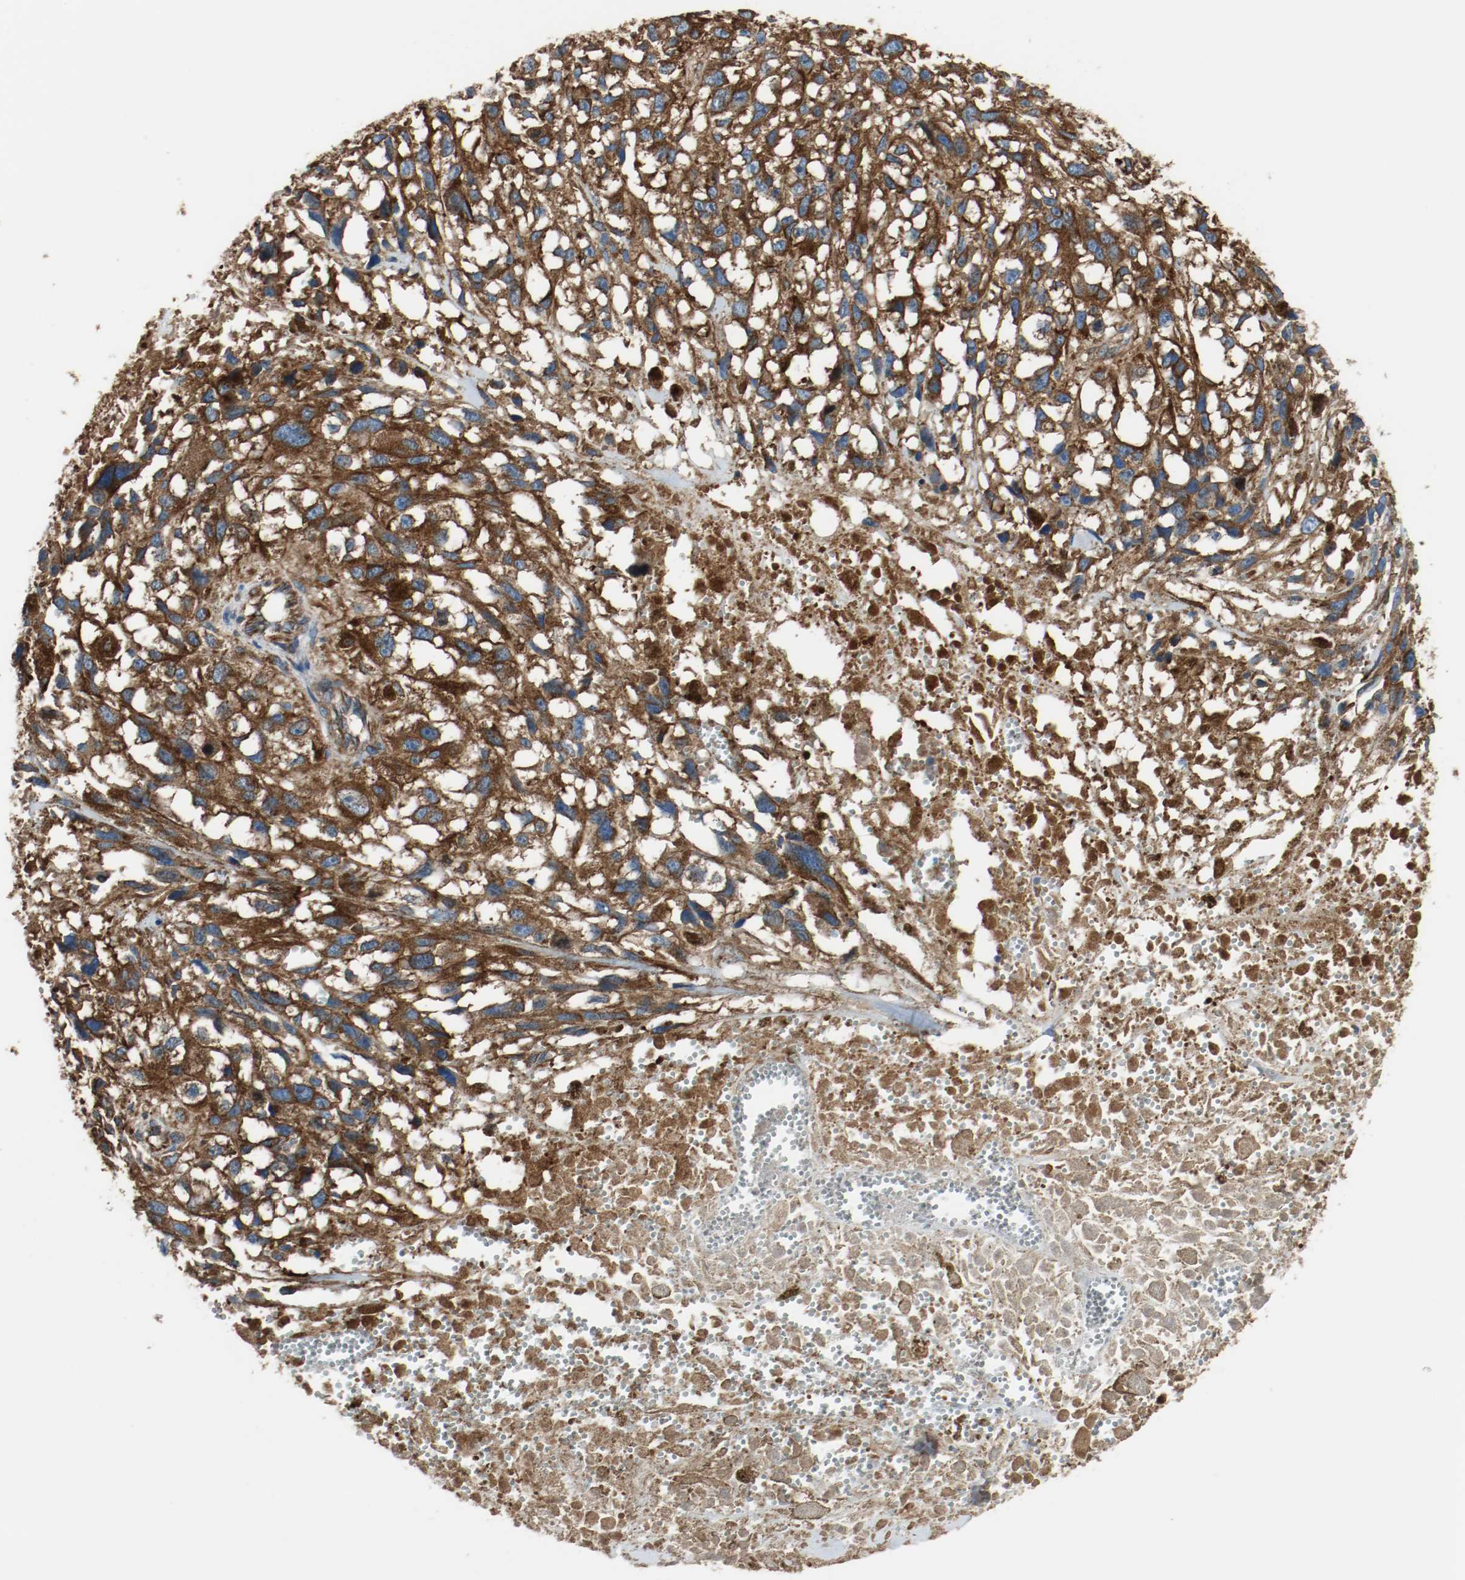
{"staining": {"intensity": "strong", "quantity": ">75%", "location": "cytoplasmic/membranous"}, "tissue": "melanoma", "cell_type": "Tumor cells", "image_type": "cancer", "snomed": [{"axis": "morphology", "description": "Malignant melanoma, Metastatic site"}, {"axis": "topography", "description": "Lymph node"}], "caption": "A brown stain shows strong cytoplasmic/membranous staining of a protein in malignant melanoma (metastatic site) tumor cells.", "gene": "TUBA3D", "patient": {"sex": "male", "age": 59}}